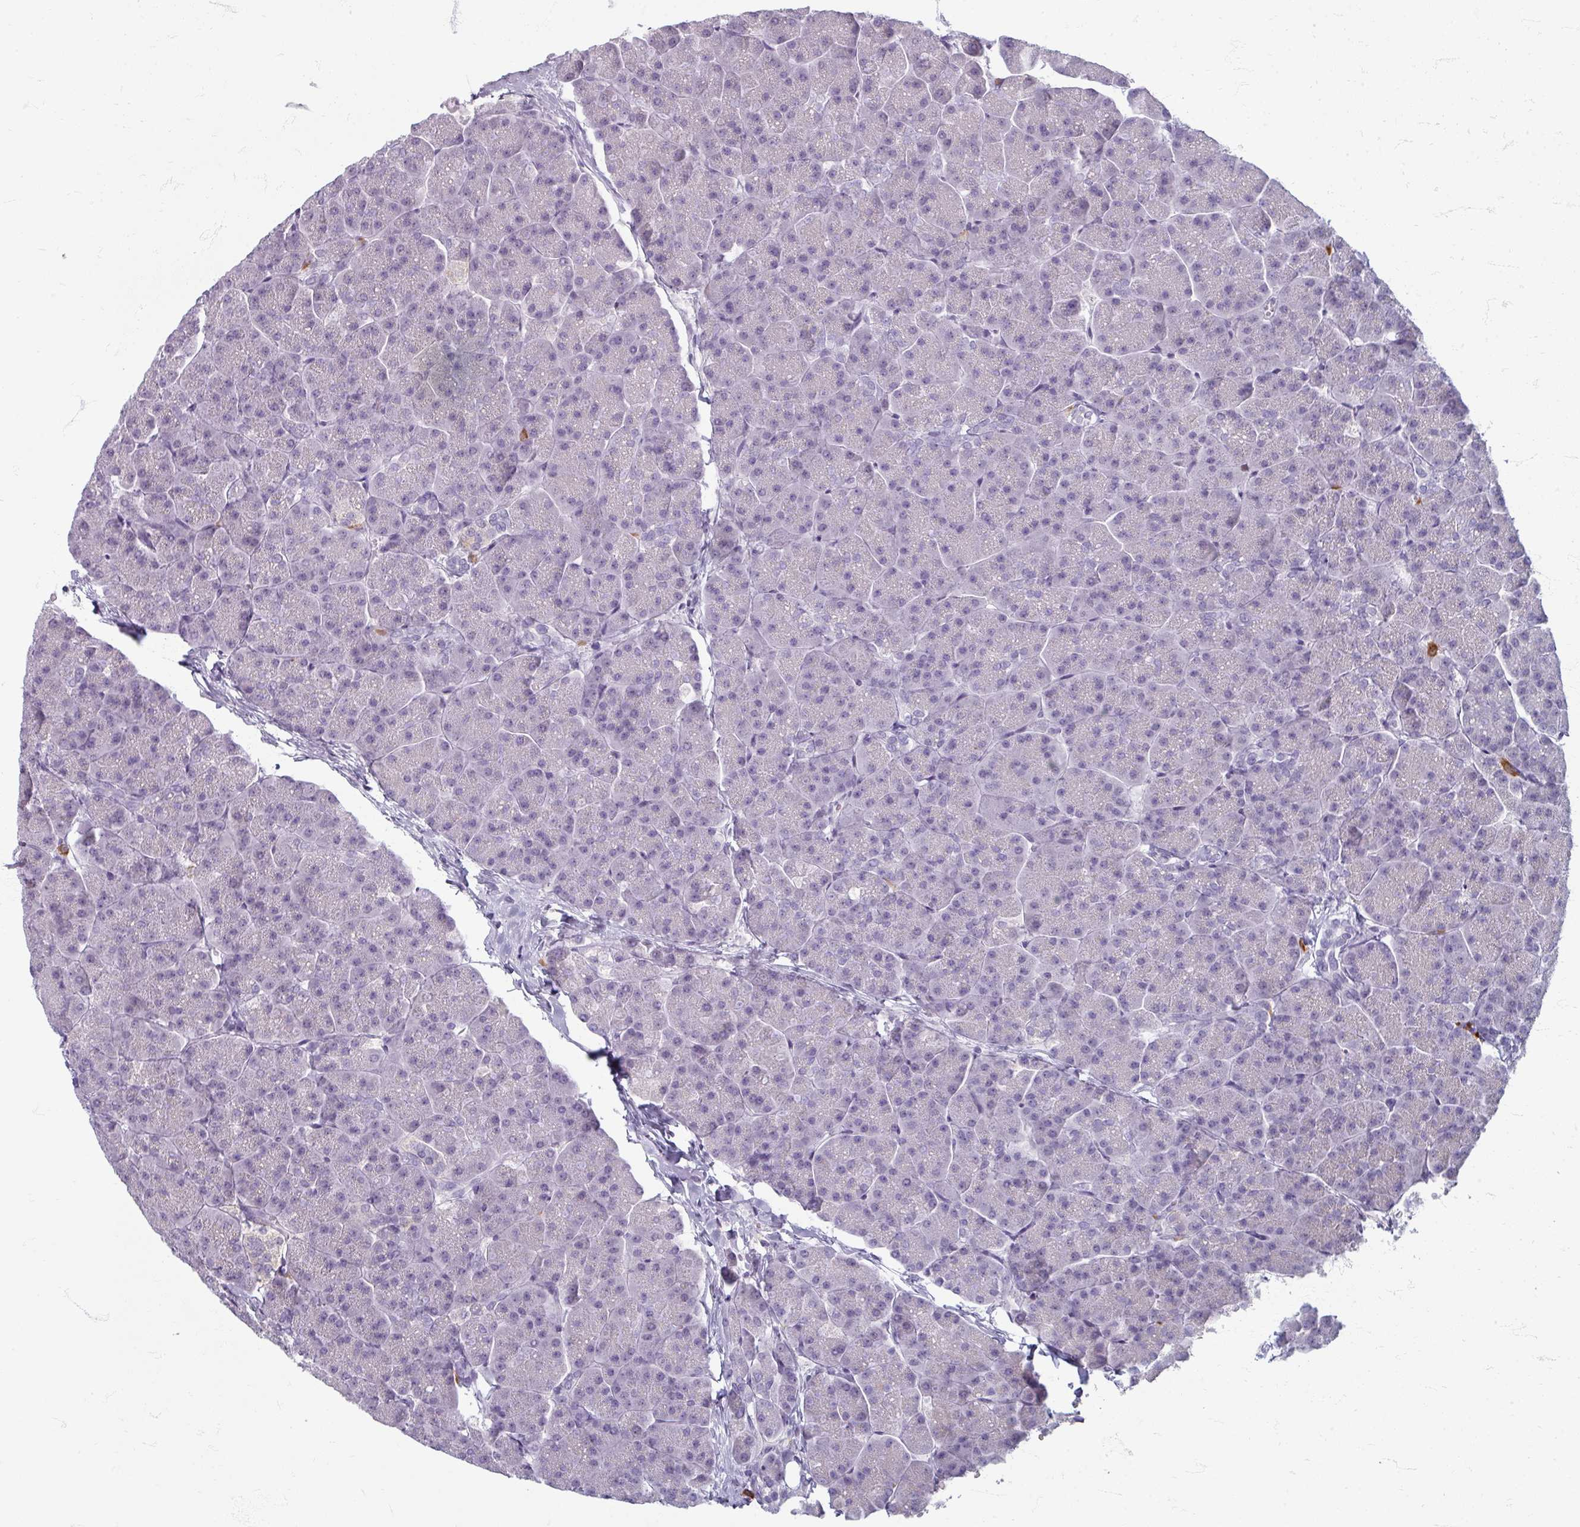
{"staining": {"intensity": "negative", "quantity": "none", "location": "none"}, "tissue": "pancreas", "cell_type": "Exocrine glandular cells", "image_type": "normal", "snomed": [{"axis": "morphology", "description": "Normal tissue, NOS"}, {"axis": "topography", "description": "Pancreas"}, {"axis": "topography", "description": "Peripheral nerve tissue"}], "caption": "Immunohistochemistry (IHC) micrograph of unremarkable human pancreas stained for a protein (brown), which reveals no positivity in exocrine glandular cells.", "gene": "ZNF878", "patient": {"sex": "male", "age": 54}}